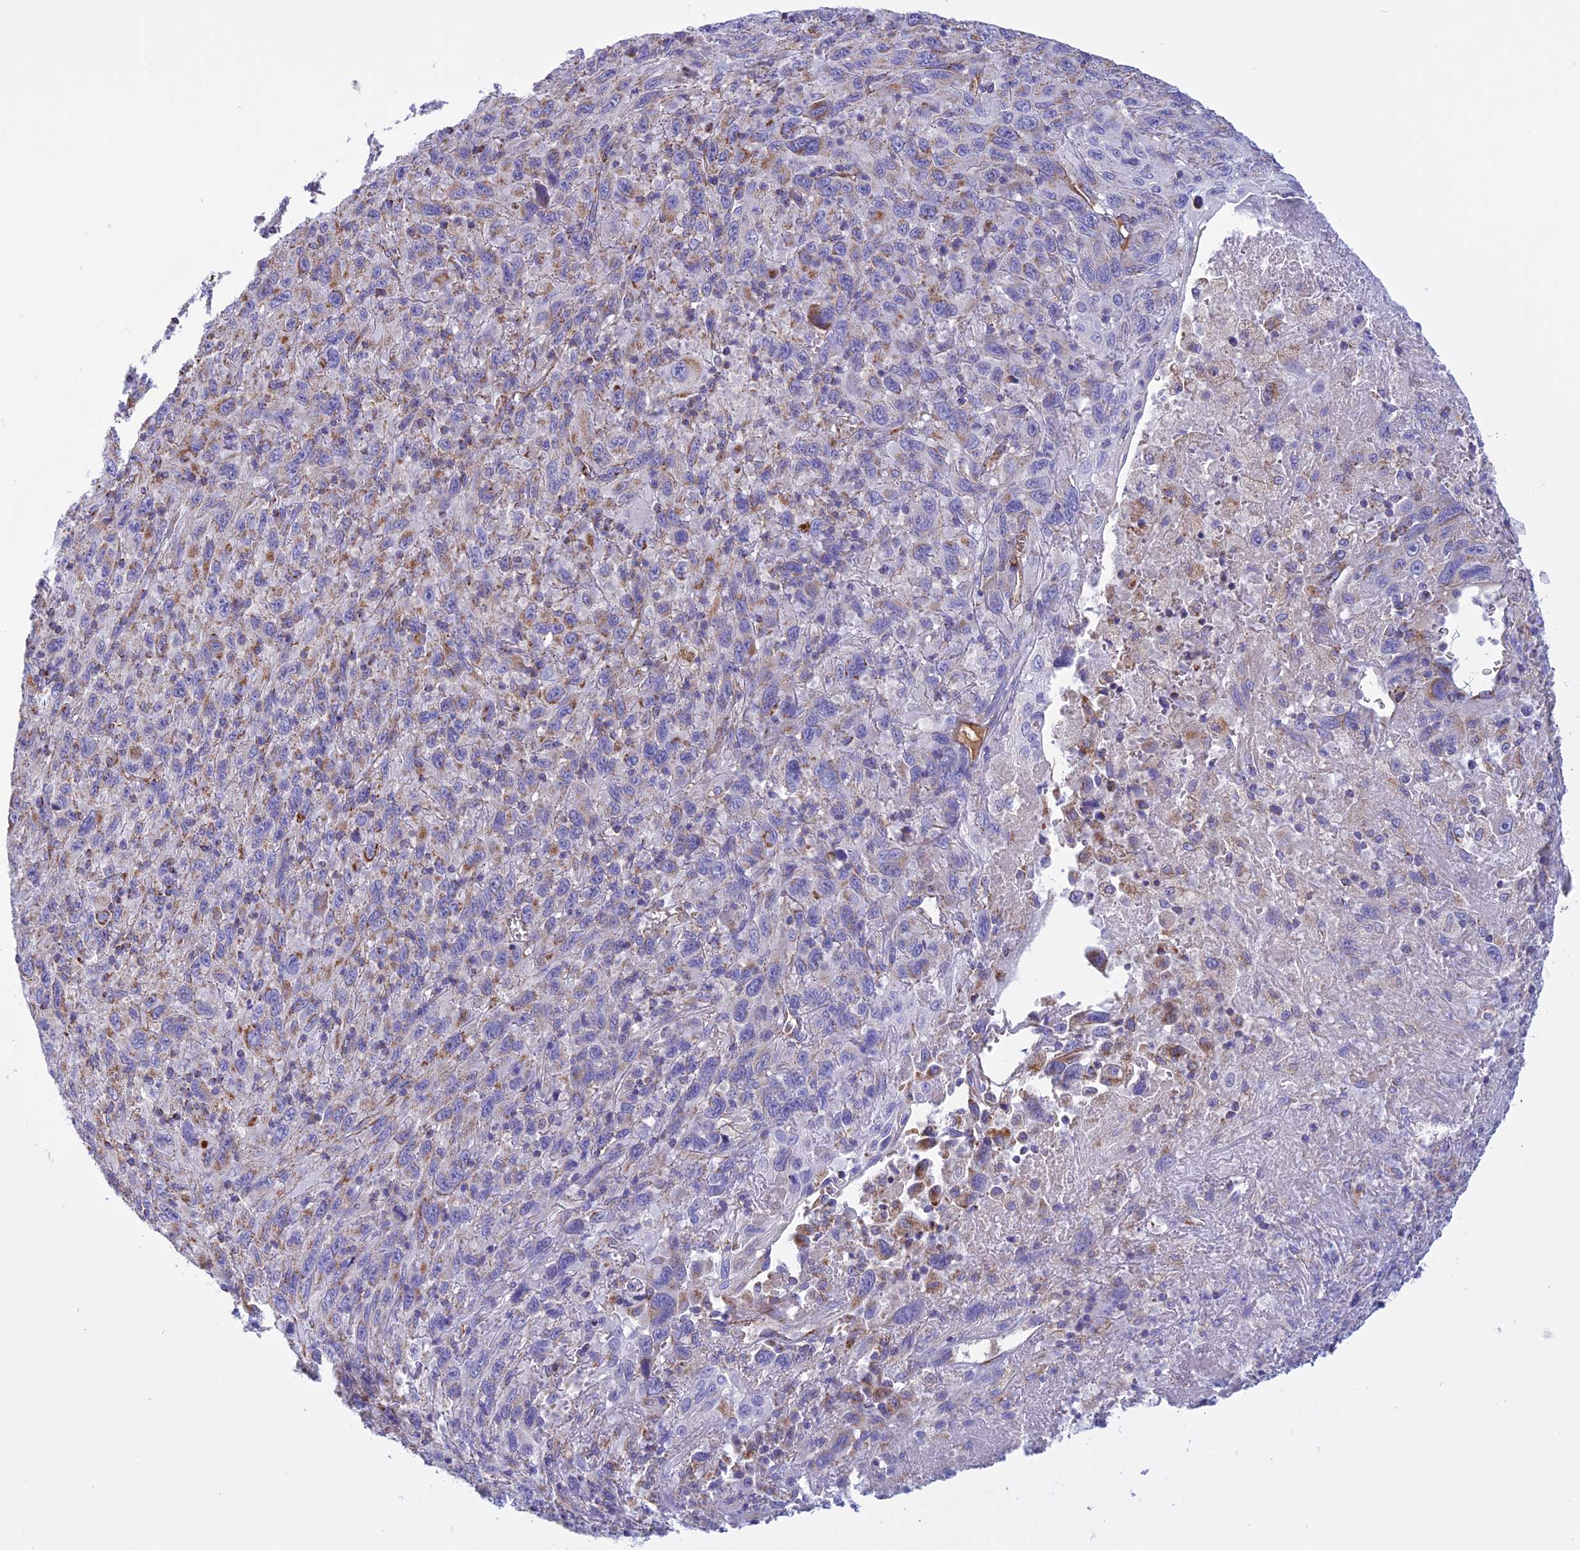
{"staining": {"intensity": "moderate", "quantity": "<25%", "location": "cytoplasmic/membranous"}, "tissue": "melanoma", "cell_type": "Tumor cells", "image_type": "cancer", "snomed": [{"axis": "morphology", "description": "Malignant melanoma, Metastatic site"}, {"axis": "topography", "description": "Skin"}], "caption": "Immunohistochemistry (DAB (3,3'-diaminobenzidine)) staining of malignant melanoma (metastatic site) shows moderate cytoplasmic/membranous protein staining in about <25% of tumor cells. The protein is shown in brown color, while the nuclei are stained blue.", "gene": "KCNG1", "patient": {"sex": "female", "age": 56}}